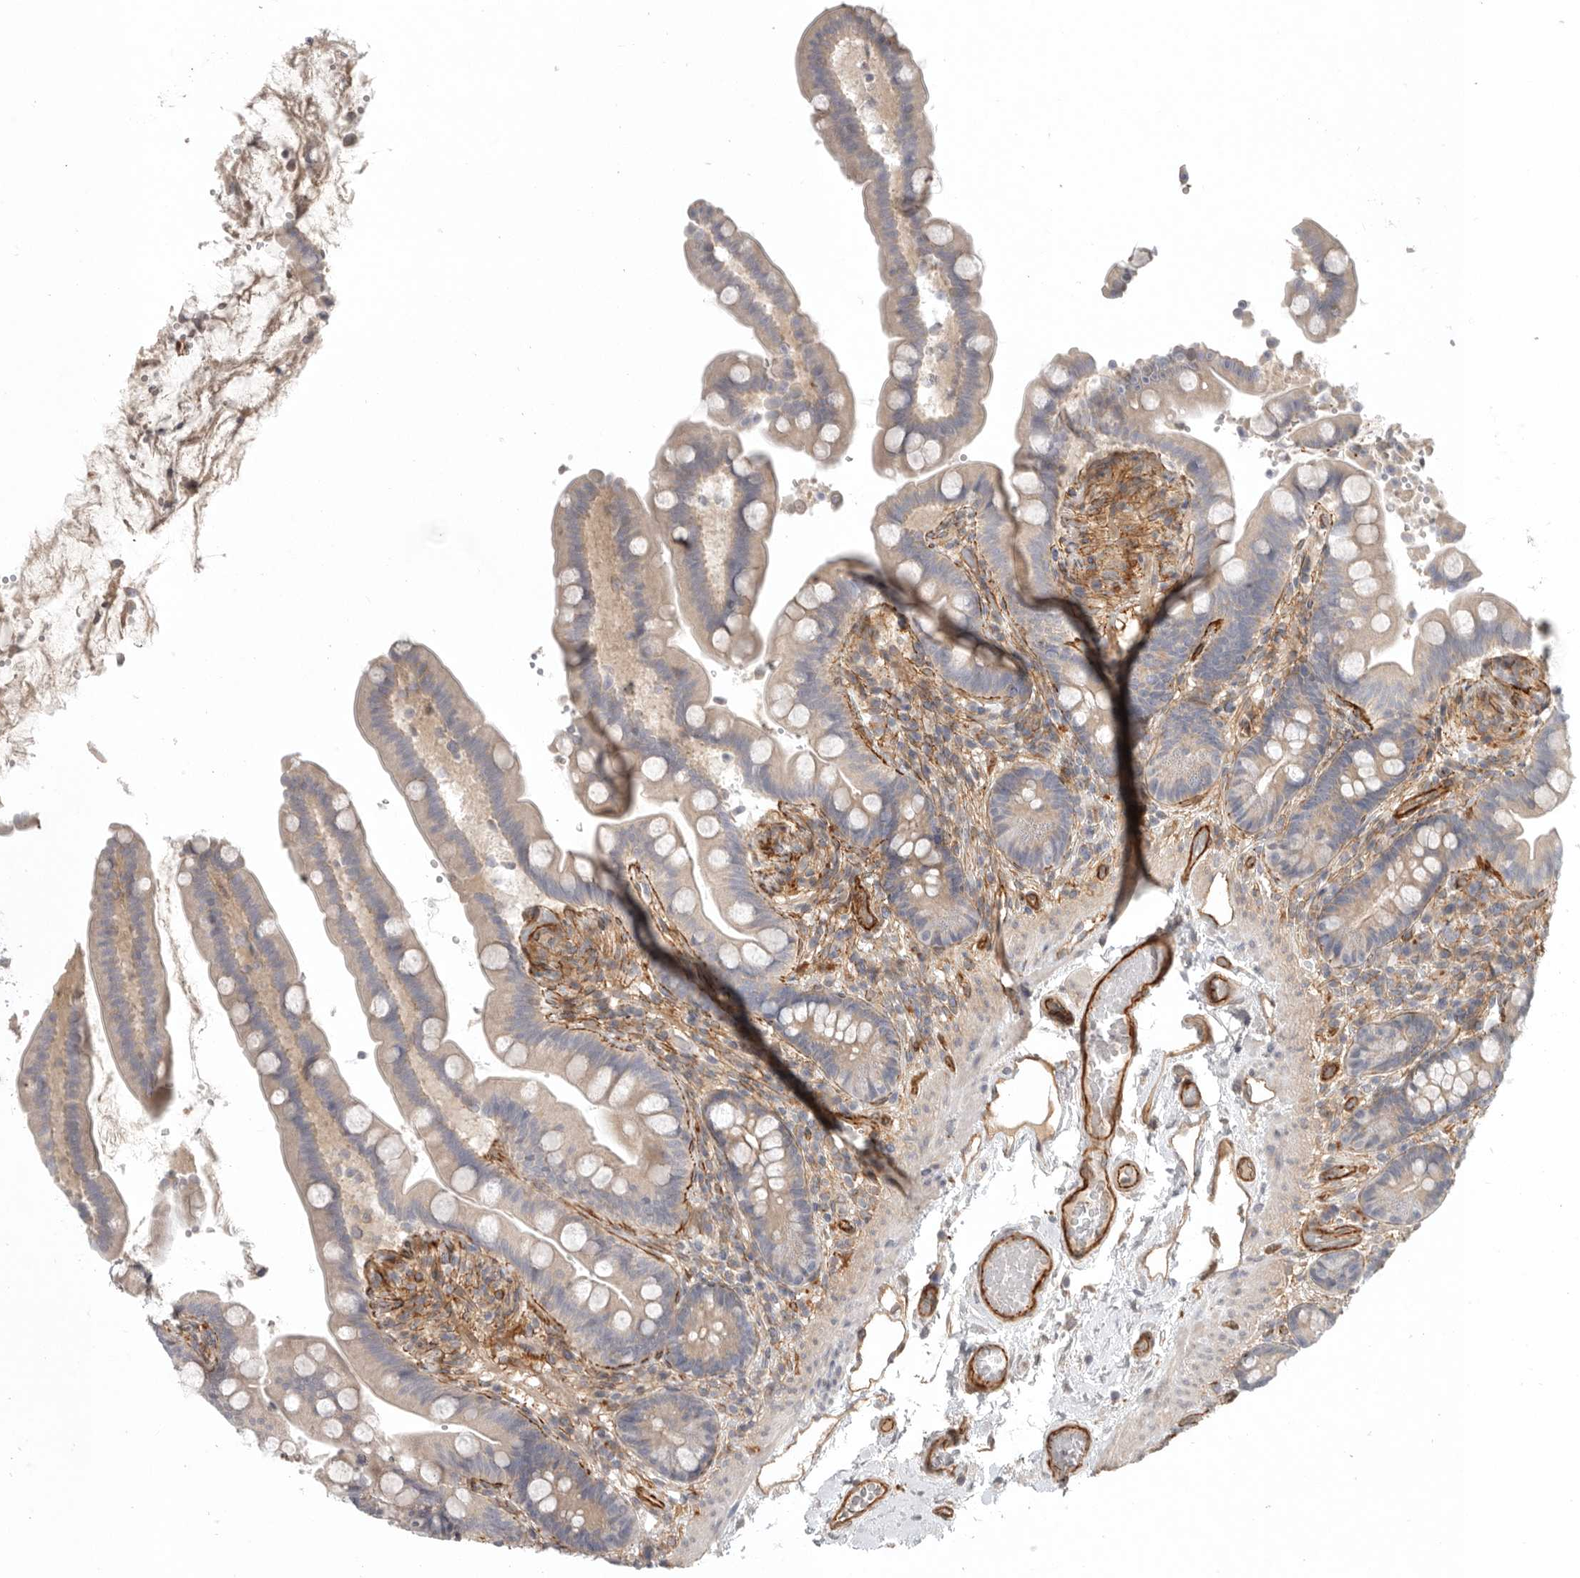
{"staining": {"intensity": "strong", "quantity": ">75%", "location": "cytoplasmic/membranous"}, "tissue": "colon", "cell_type": "Endothelial cells", "image_type": "normal", "snomed": [{"axis": "morphology", "description": "Normal tissue, NOS"}, {"axis": "topography", "description": "Smooth muscle"}, {"axis": "topography", "description": "Colon"}], "caption": "Human colon stained with a brown dye demonstrates strong cytoplasmic/membranous positive staining in approximately >75% of endothelial cells.", "gene": "LONRF1", "patient": {"sex": "male", "age": 73}}